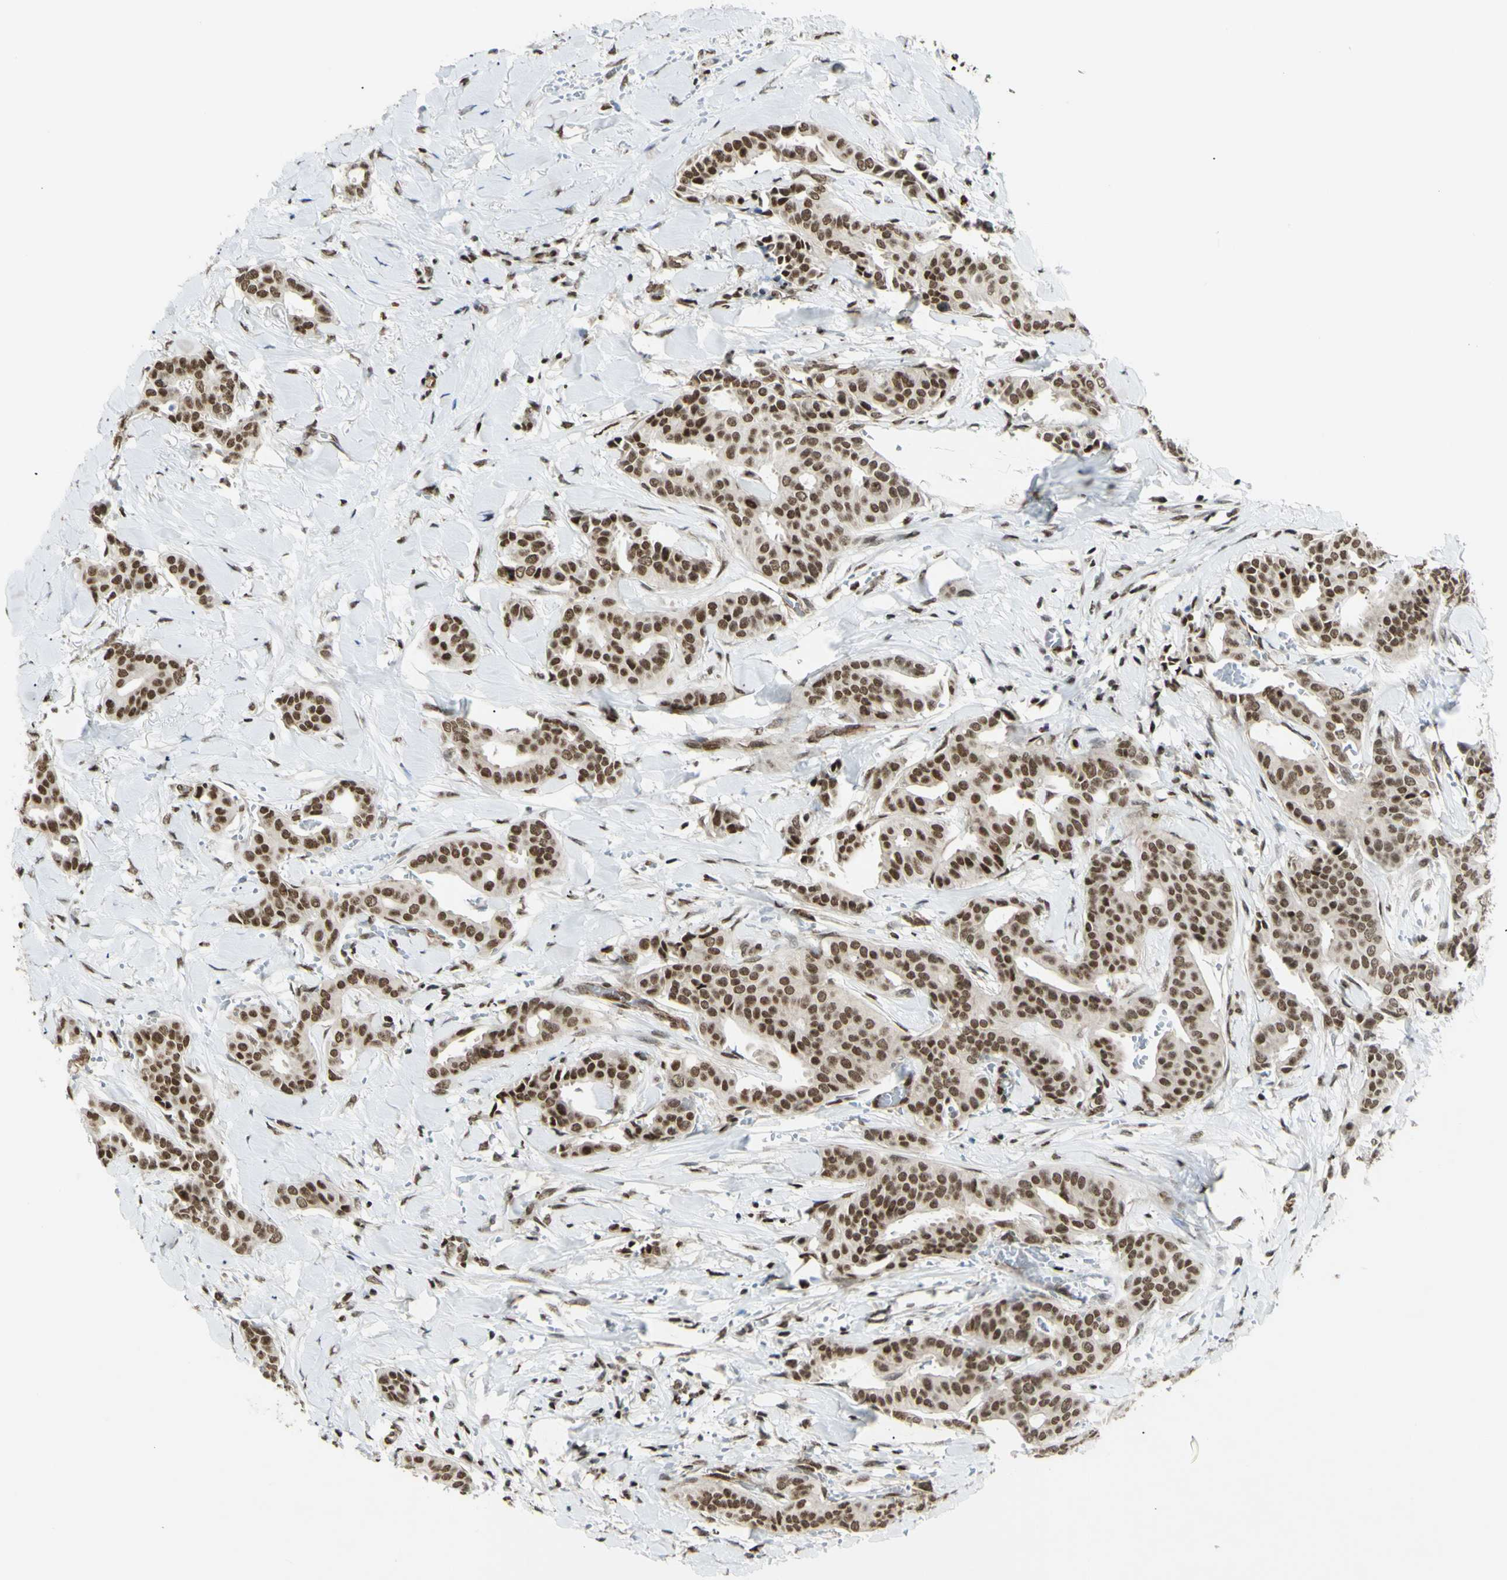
{"staining": {"intensity": "moderate", "quantity": ">75%", "location": "nuclear"}, "tissue": "head and neck cancer", "cell_type": "Tumor cells", "image_type": "cancer", "snomed": [{"axis": "morphology", "description": "Adenocarcinoma, NOS"}, {"axis": "topography", "description": "Salivary gland"}, {"axis": "topography", "description": "Head-Neck"}], "caption": "A brown stain shows moderate nuclear staining of a protein in adenocarcinoma (head and neck) tumor cells.", "gene": "ZMYM6", "patient": {"sex": "female", "age": 59}}